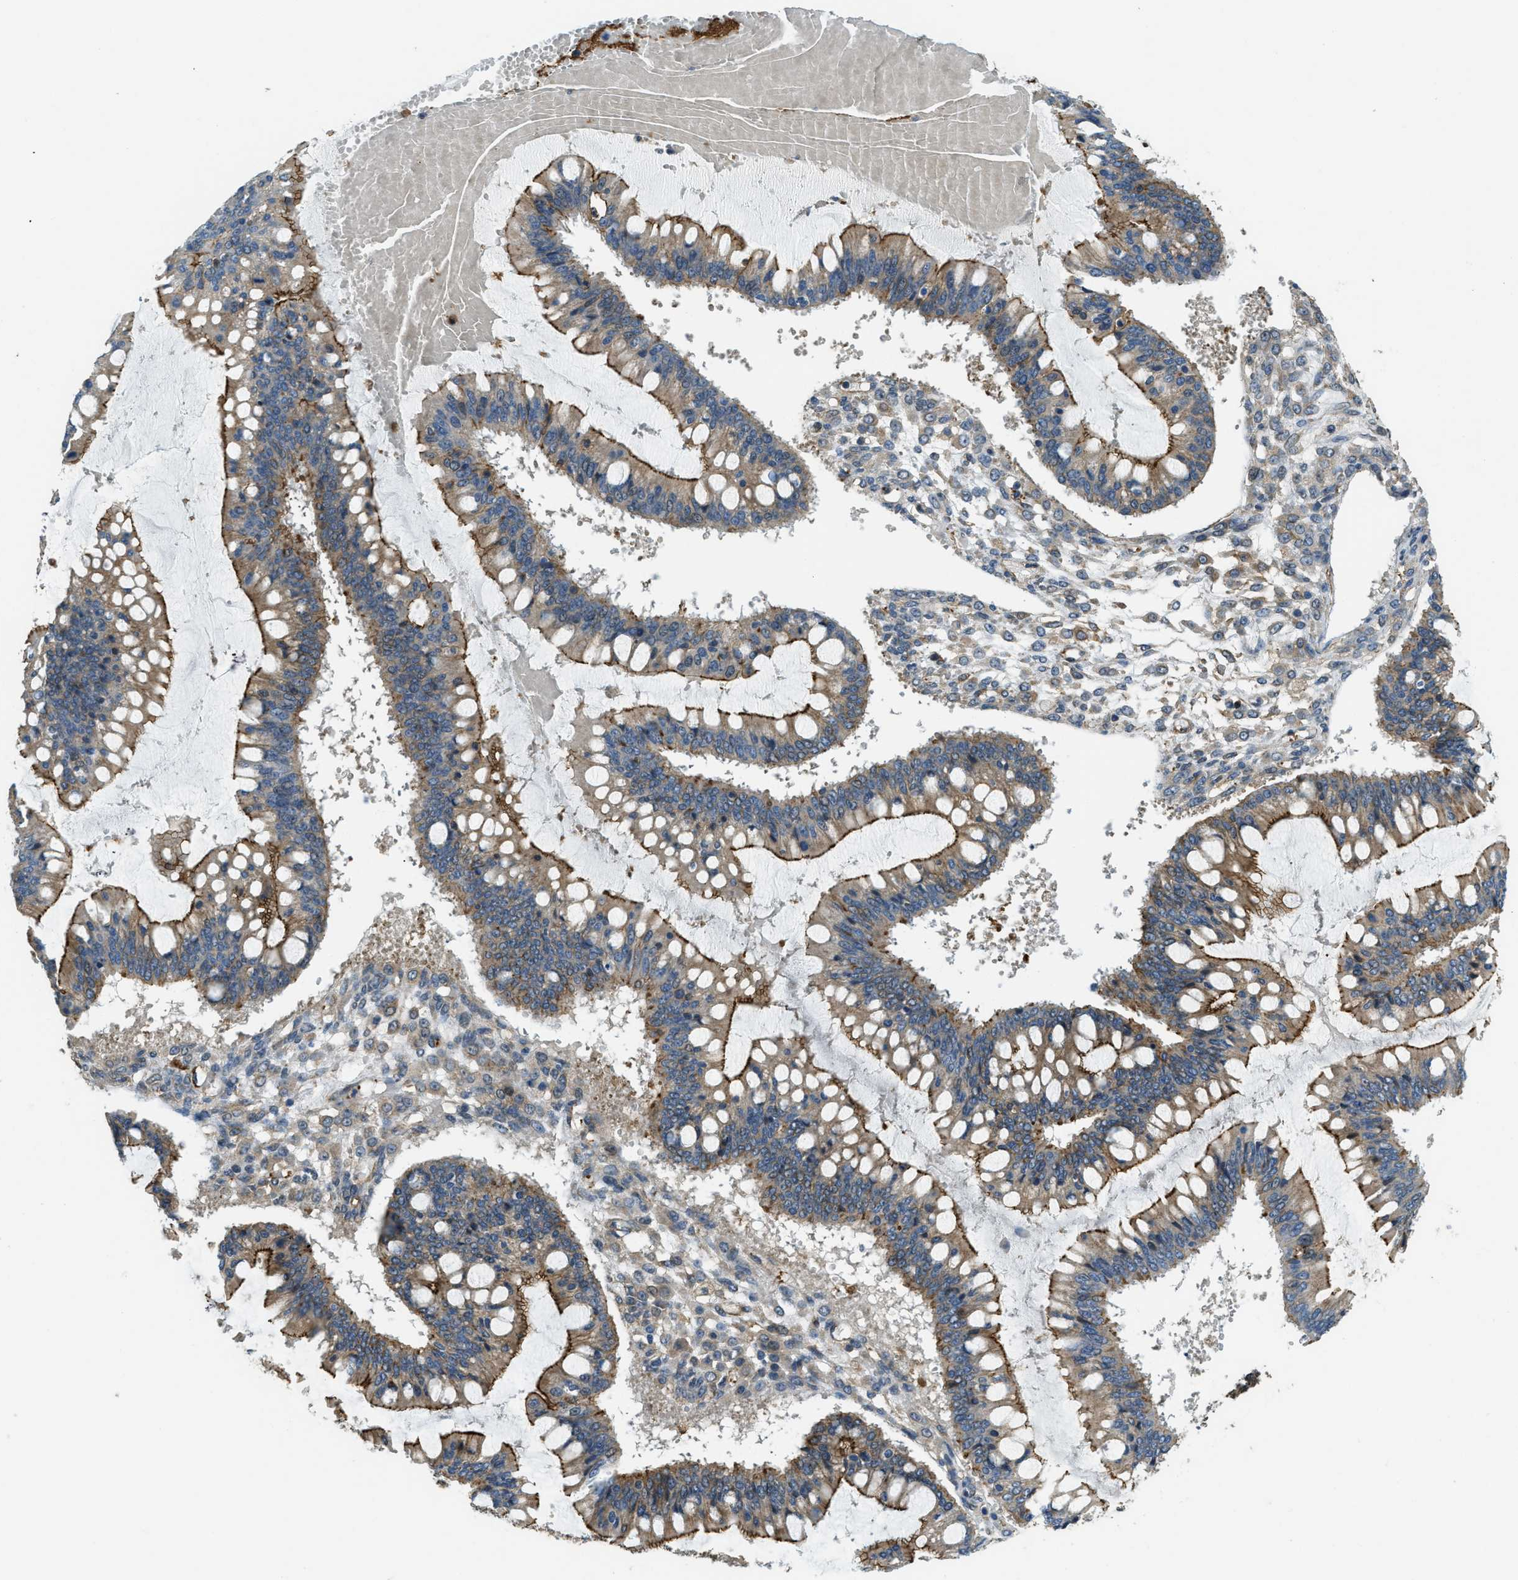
{"staining": {"intensity": "moderate", "quantity": ">75%", "location": "cytoplasmic/membranous"}, "tissue": "ovarian cancer", "cell_type": "Tumor cells", "image_type": "cancer", "snomed": [{"axis": "morphology", "description": "Cystadenocarcinoma, mucinous, NOS"}, {"axis": "topography", "description": "Ovary"}], "caption": "A brown stain labels moderate cytoplasmic/membranous staining of a protein in ovarian cancer tumor cells. (DAB IHC, brown staining for protein, blue staining for nuclei).", "gene": "CGN", "patient": {"sex": "female", "age": 73}}